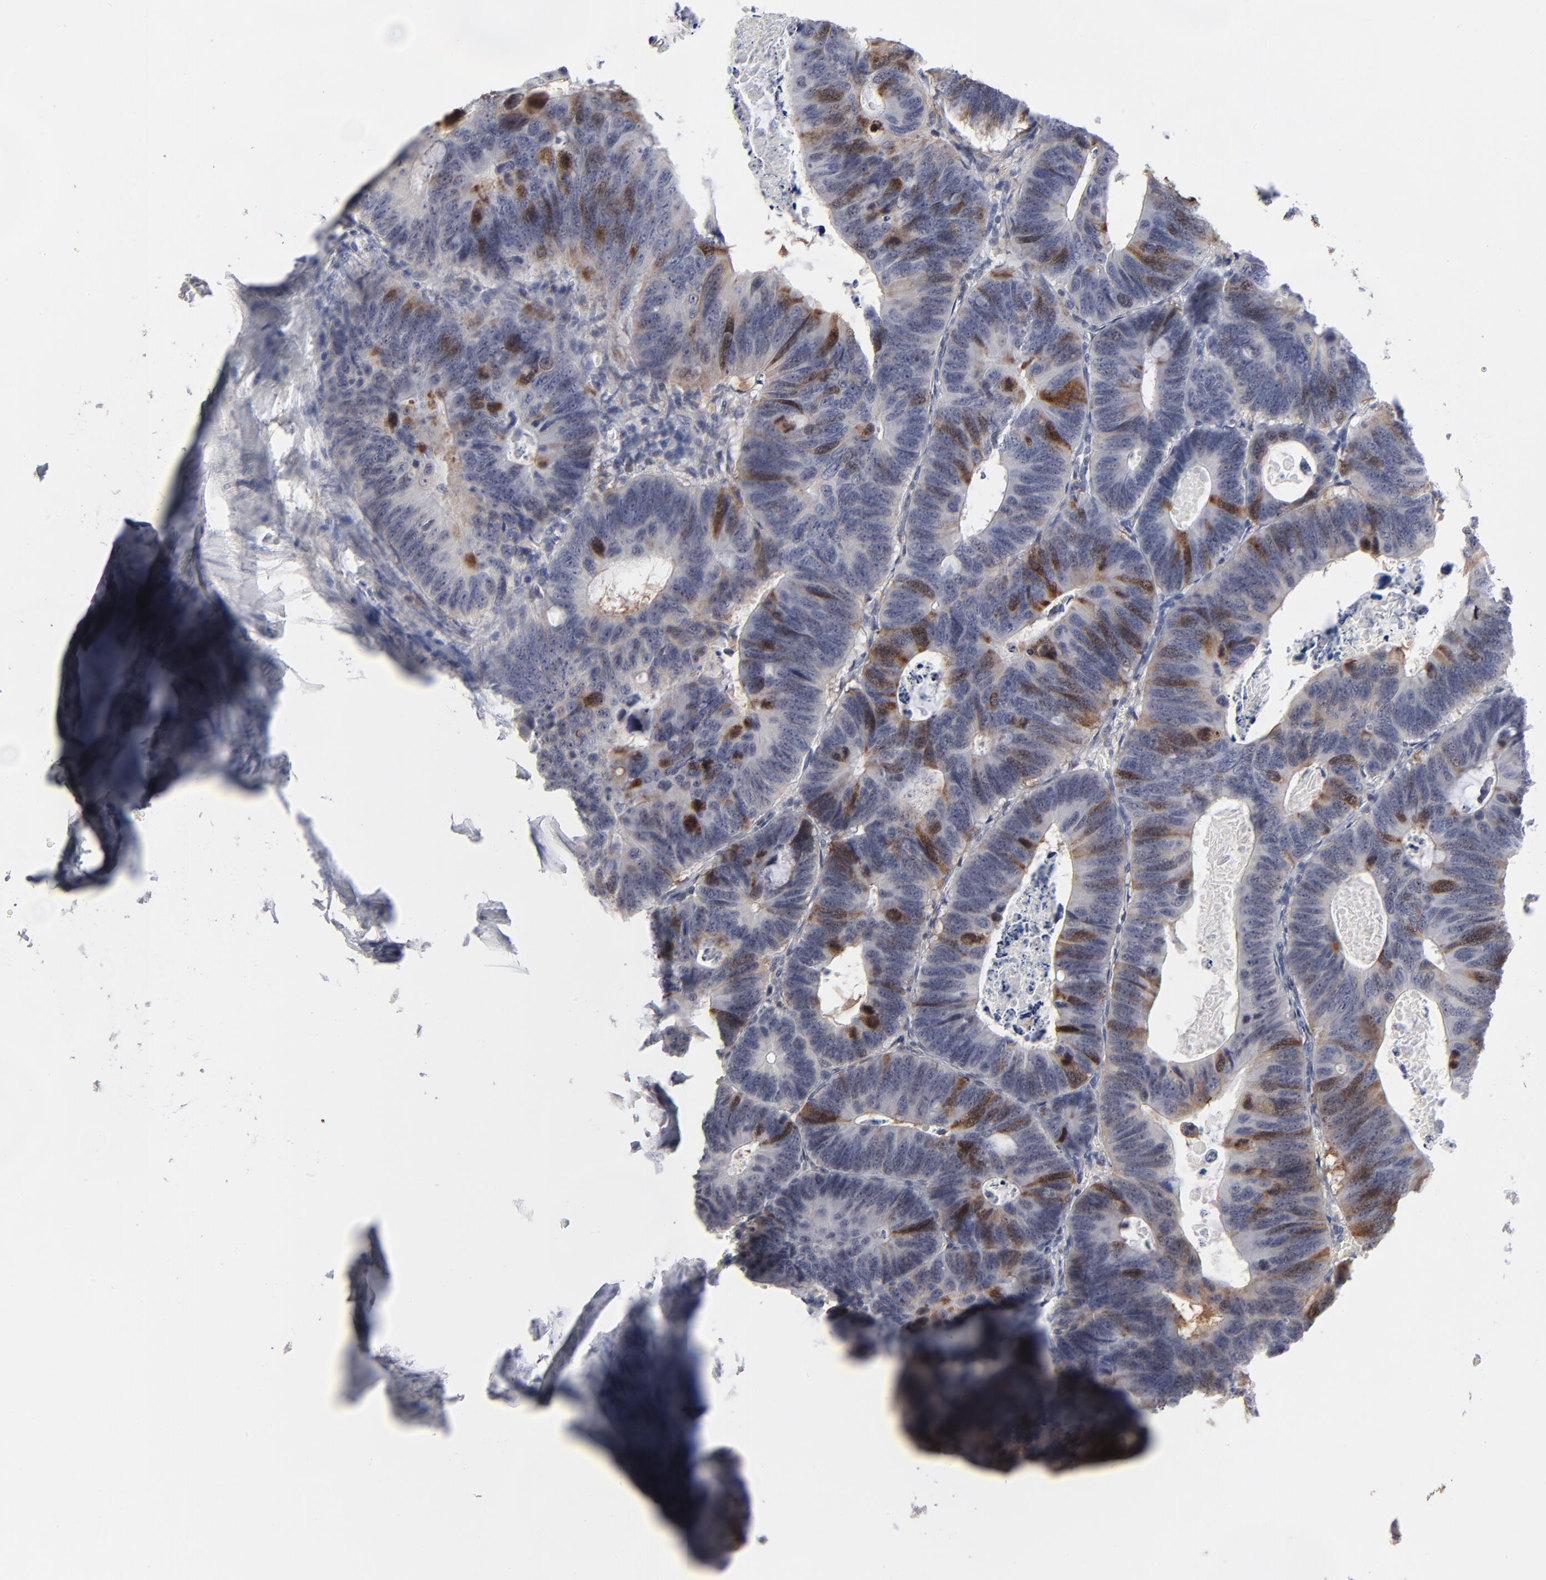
{"staining": {"intensity": "moderate", "quantity": "<25%", "location": "cytoplasmic/membranous"}, "tissue": "colorectal cancer", "cell_type": "Tumor cells", "image_type": "cancer", "snomed": [{"axis": "morphology", "description": "Adenocarcinoma, NOS"}, {"axis": "topography", "description": "Colon"}], "caption": "This is a histology image of IHC staining of colorectal adenocarcinoma, which shows moderate expression in the cytoplasmic/membranous of tumor cells.", "gene": "AURKA", "patient": {"sex": "female", "age": 55}}